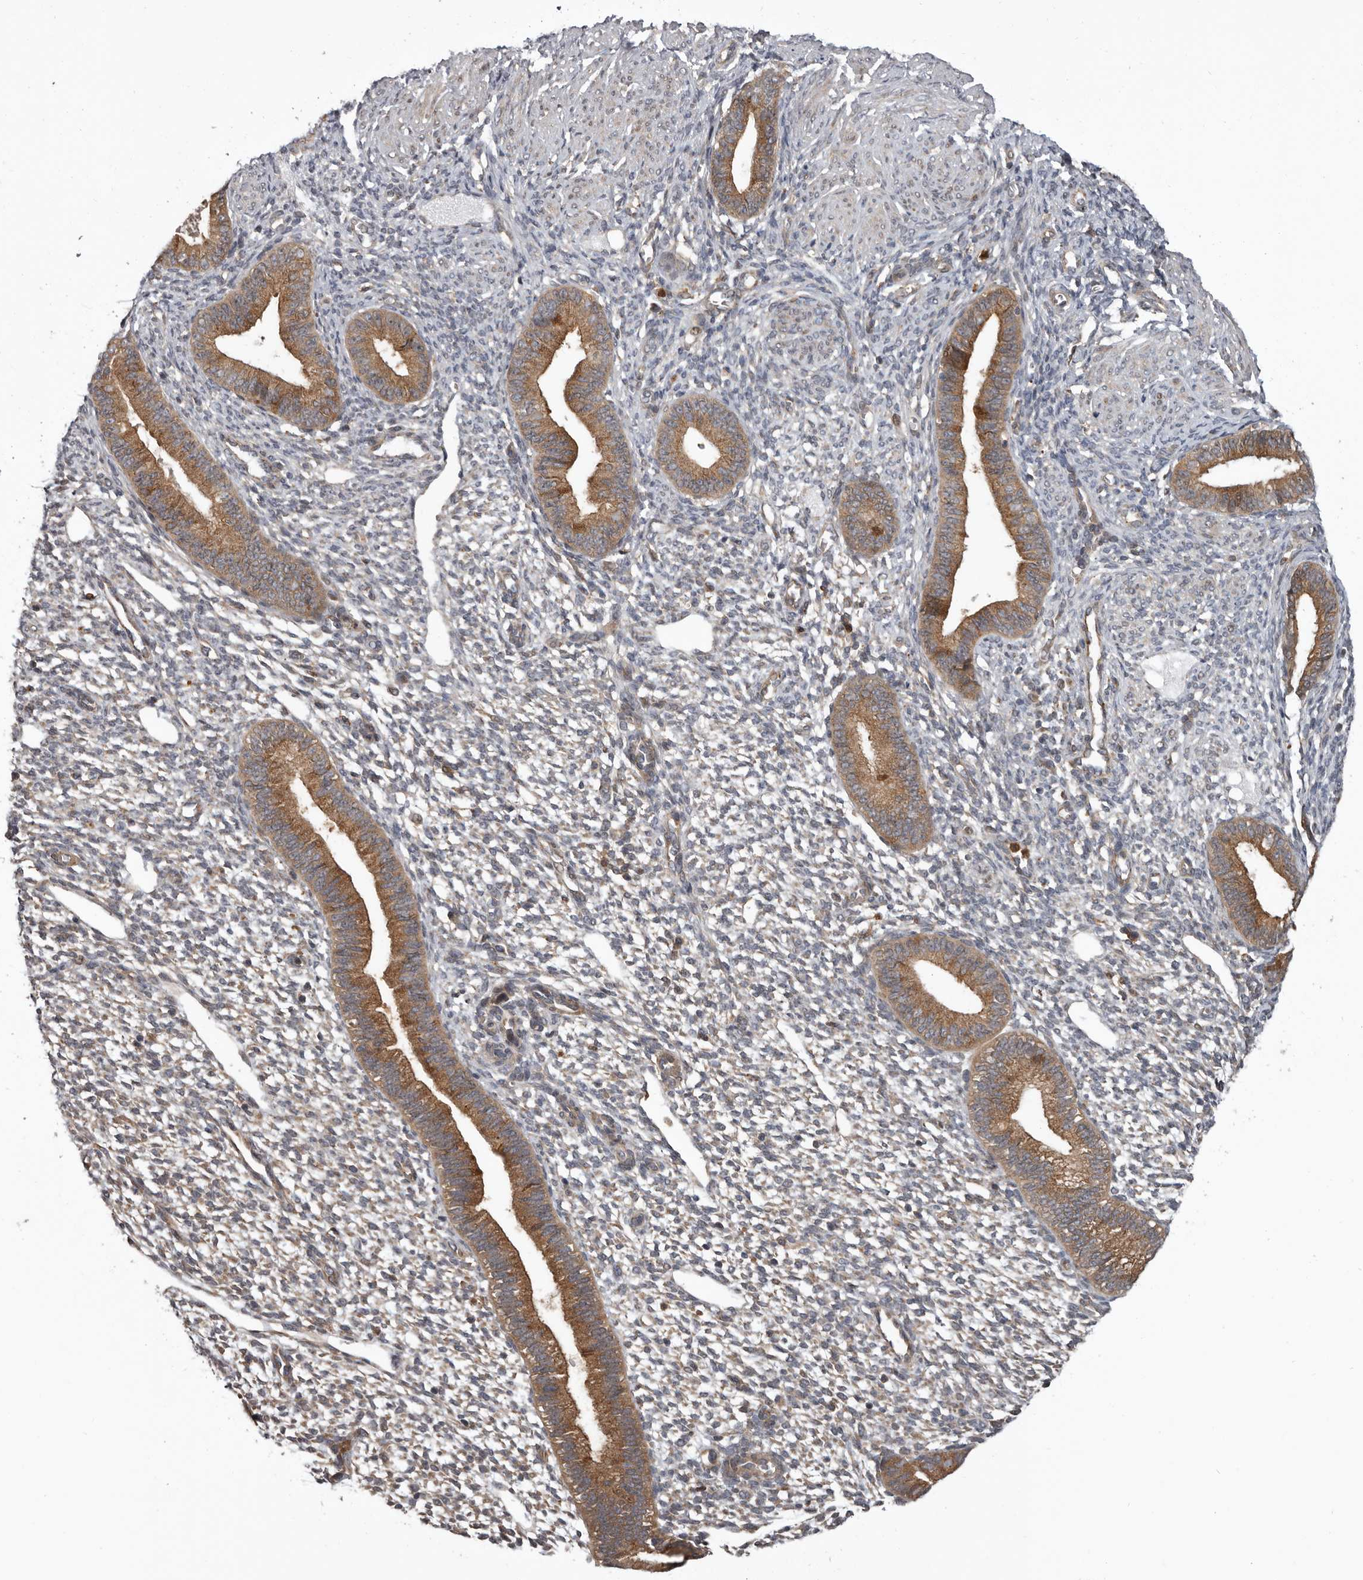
{"staining": {"intensity": "moderate", "quantity": "25%-75%", "location": "cytoplasmic/membranous"}, "tissue": "endometrium", "cell_type": "Cells in endometrial stroma", "image_type": "normal", "snomed": [{"axis": "morphology", "description": "Normal tissue, NOS"}, {"axis": "topography", "description": "Endometrium"}], "caption": "Protein staining of benign endometrium displays moderate cytoplasmic/membranous positivity in approximately 25%-75% of cells in endometrial stroma. The staining is performed using DAB brown chromogen to label protein expression. The nuclei are counter-stained blue using hematoxylin.", "gene": "FGFR4", "patient": {"sex": "female", "age": 46}}